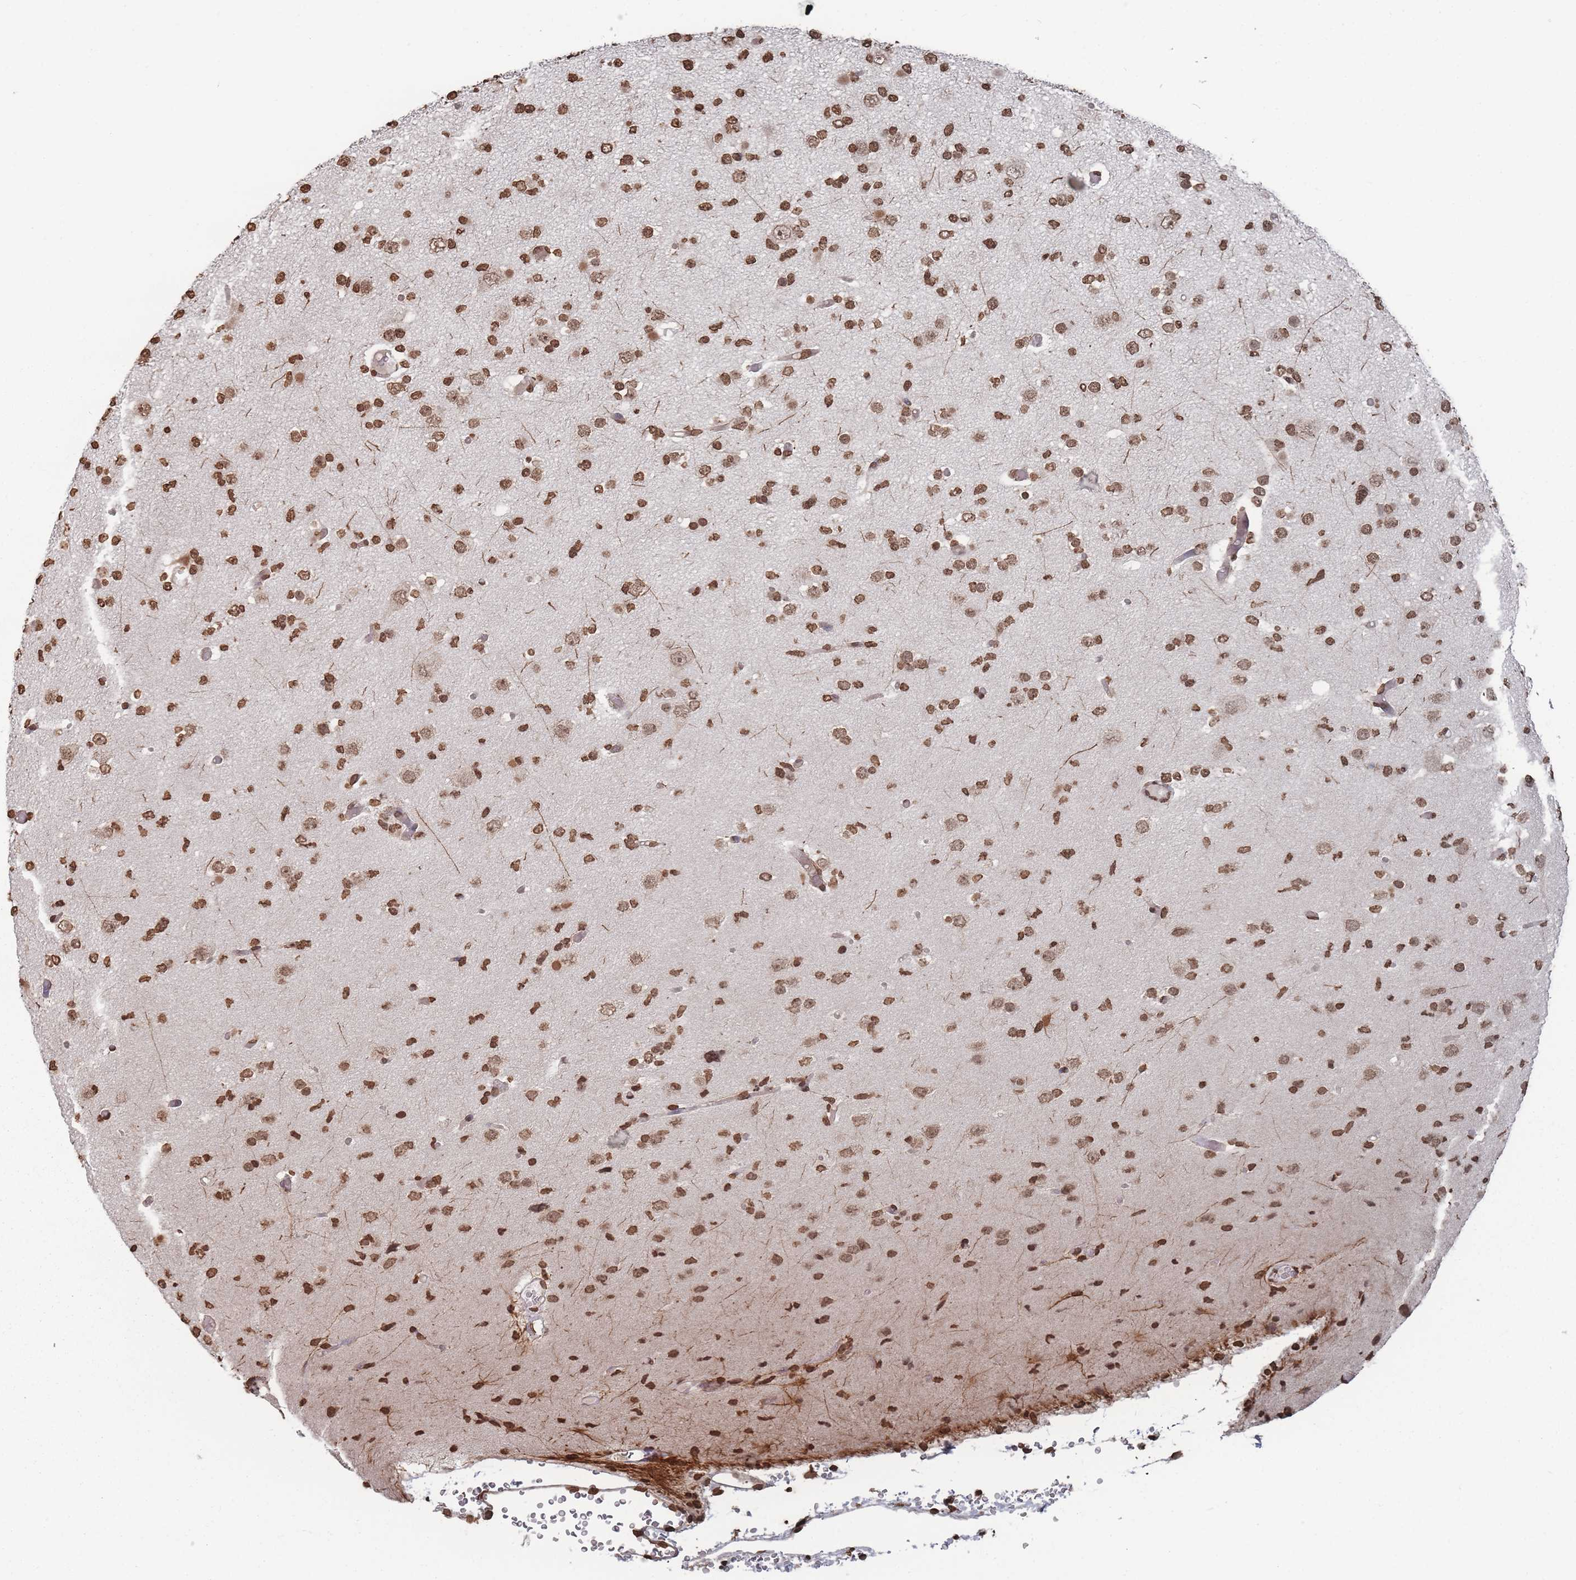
{"staining": {"intensity": "strong", "quantity": ">75%", "location": "nuclear"}, "tissue": "glioma", "cell_type": "Tumor cells", "image_type": "cancer", "snomed": [{"axis": "morphology", "description": "Glioma, malignant, Low grade"}, {"axis": "topography", "description": "Brain"}], "caption": "Protein expression by IHC displays strong nuclear expression in about >75% of tumor cells in glioma.", "gene": "PLEKHG5", "patient": {"sex": "female", "age": 22}}